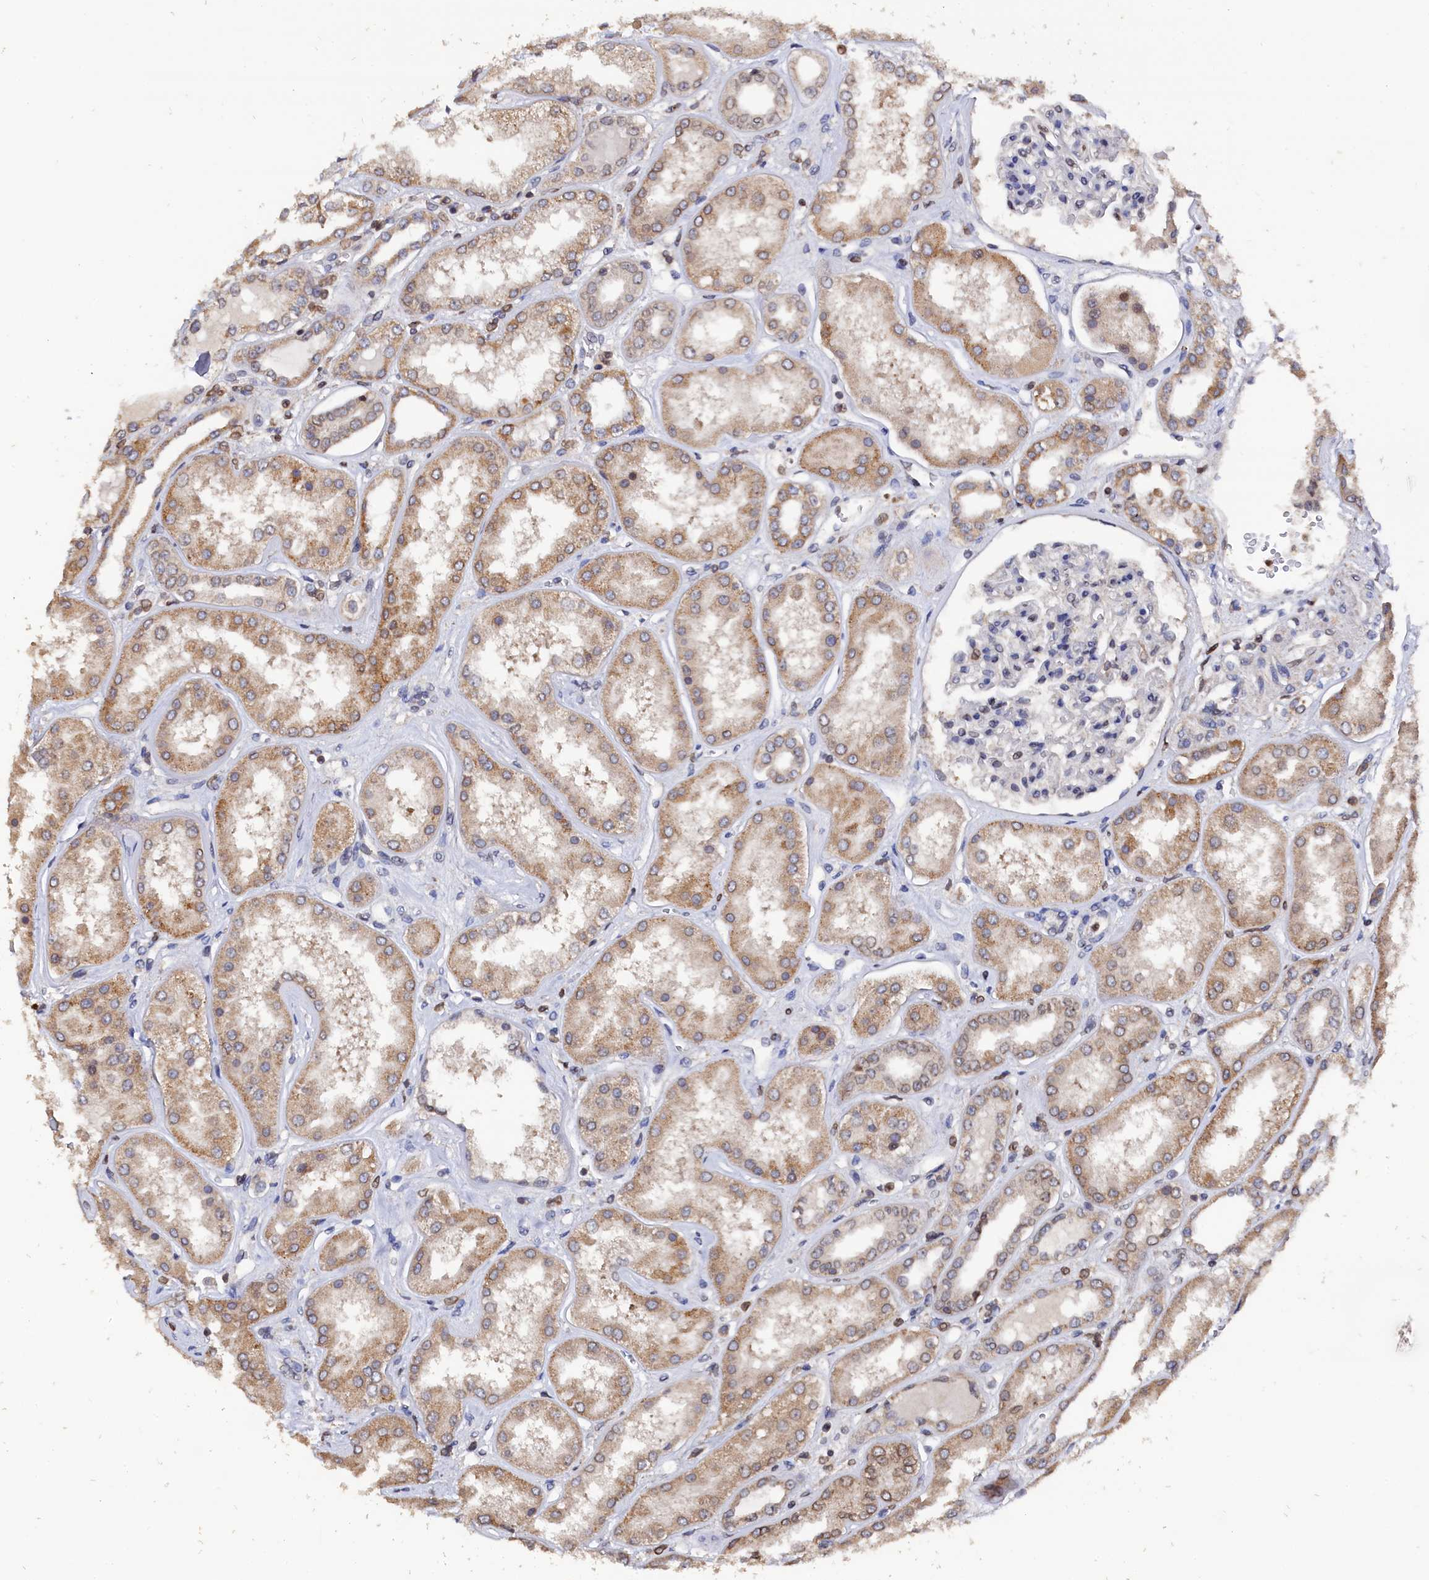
{"staining": {"intensity": "negative", "quantity": "none", "location": "none"}, "tissue": "kidney", "cell_type": "Cells in glomeruli", "image_type": "normal", "snomed": [{"axis": "morphology", "description": "Normal tissue, NOS"}, {"axis": "topography", "description": "Kidney"}], "caption": "Cells in glomeruli show no significant staining in benign kidney. The staining is performed using DAB (3,3'-diaminobenzidine) brown chromogen with nuclei counter-stained in using hematoxylin.", "gene": "ANKEF1", "patient": {"sex": "female", "age": 56}}